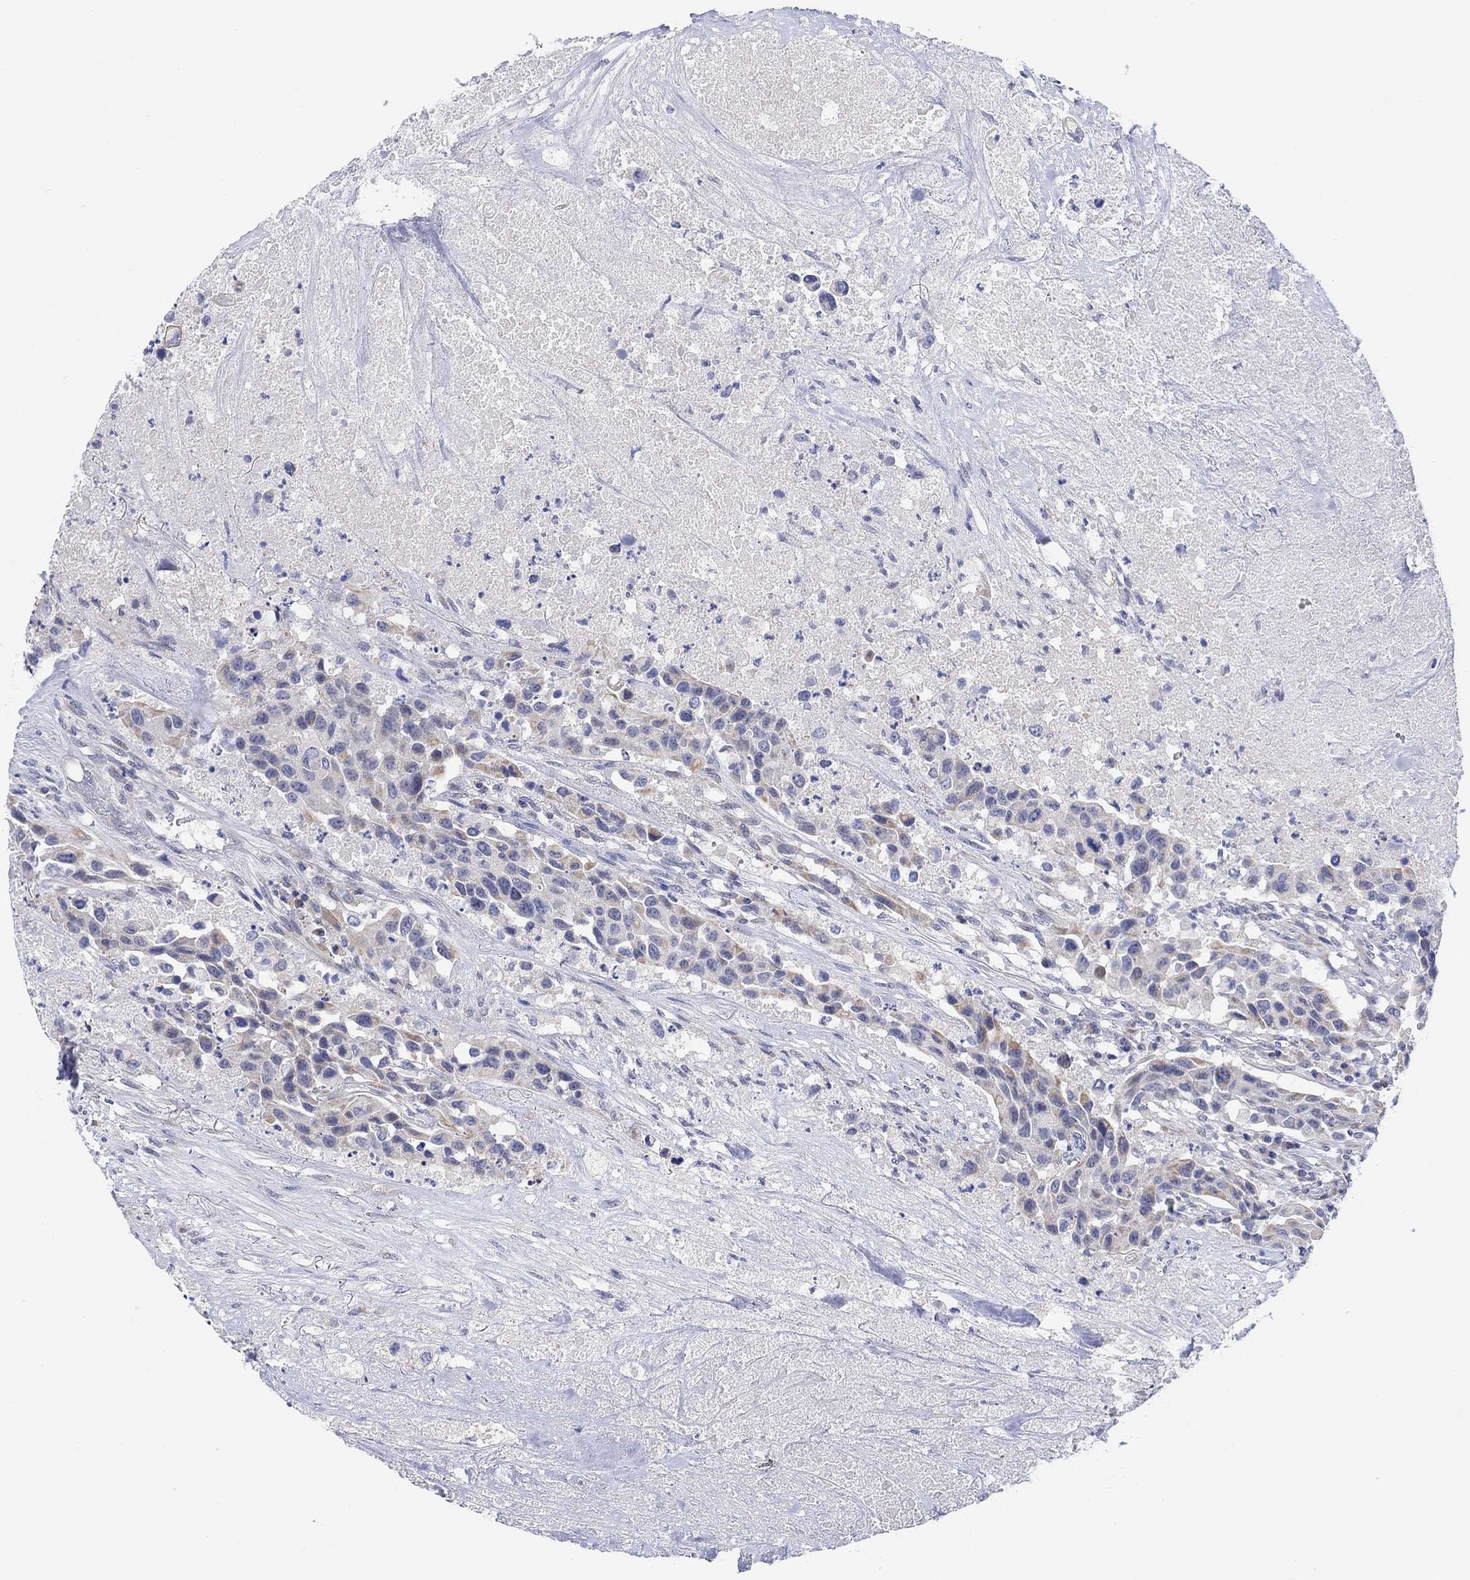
{"staining": {"intensity": "weak", "quantity": "<25%", "location": "cytoplasmic/membranous"}, "tissue": "urothelial cancer", "cell_type": "Tumor cells", "image_type": "cancer", "snomed": [{"axis": "morphology", "description": "Urothelial carcinoma, High grade"}, {"axis": "topography", "description": "Urinary bladder"}], "caption": "An immunohistochemistry (IHC) image of high-grade urothelial carcinoma is shown. There is no staining in tumor cells of high-grade urothelial carcinoma.", "gene": "KRT222", "patient": {"sex": "female", "age": 73}}